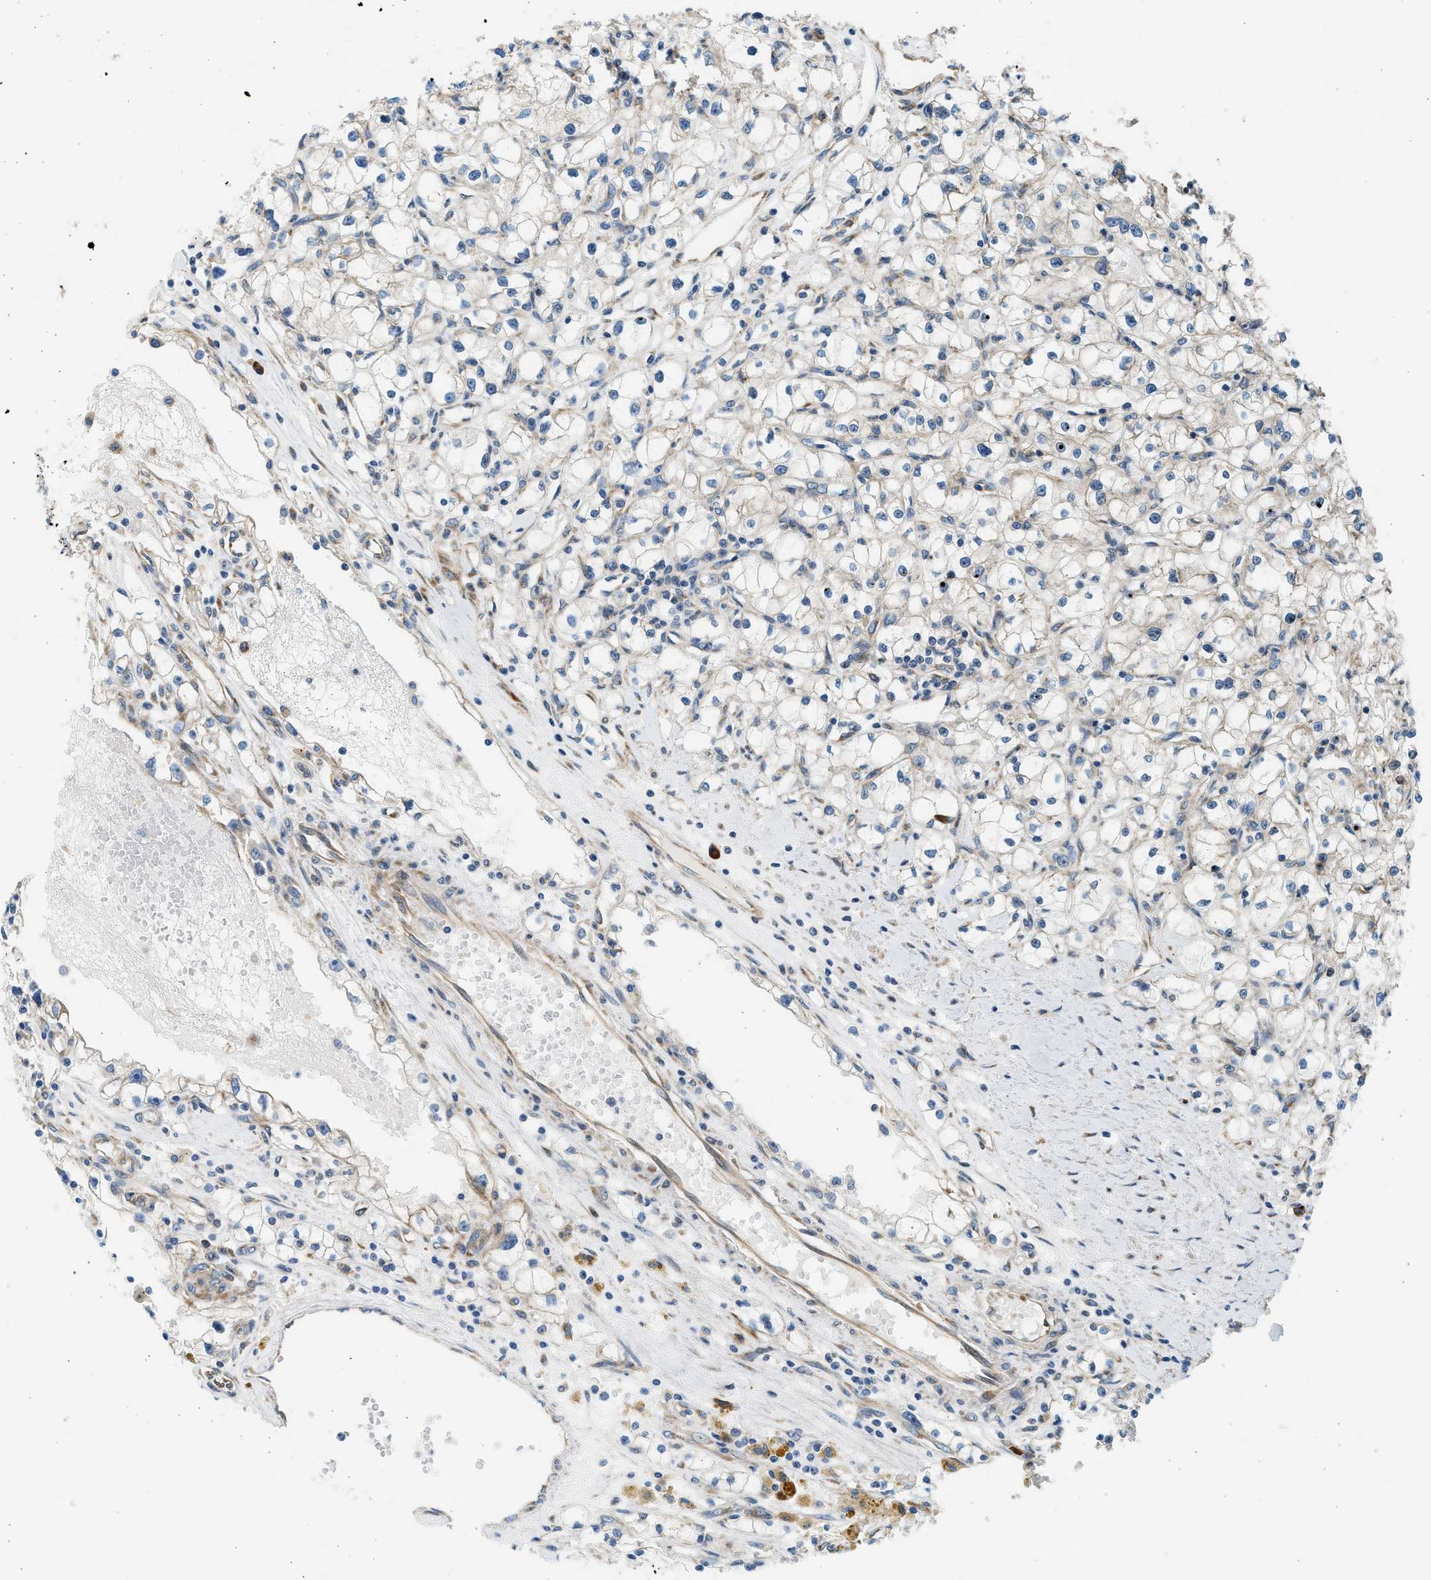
{"staining": {"intensity": "negative", "quantity": "none", "location": "none"}, "tissue": "renal cancer", "cell_type": "Tumor cells", "image_type": "cancer", "snomed": [{"axis": "morphology", "description": "Adenocarcinoma, NOS"}, {"axis": "topography", "description": "Kidney"}], "caption": "Tumor cells are negative for brown protein staining in renal adenocarcinoma.", "gene": "CNTN6", "patient": {"sex": "male", "age": 56}}